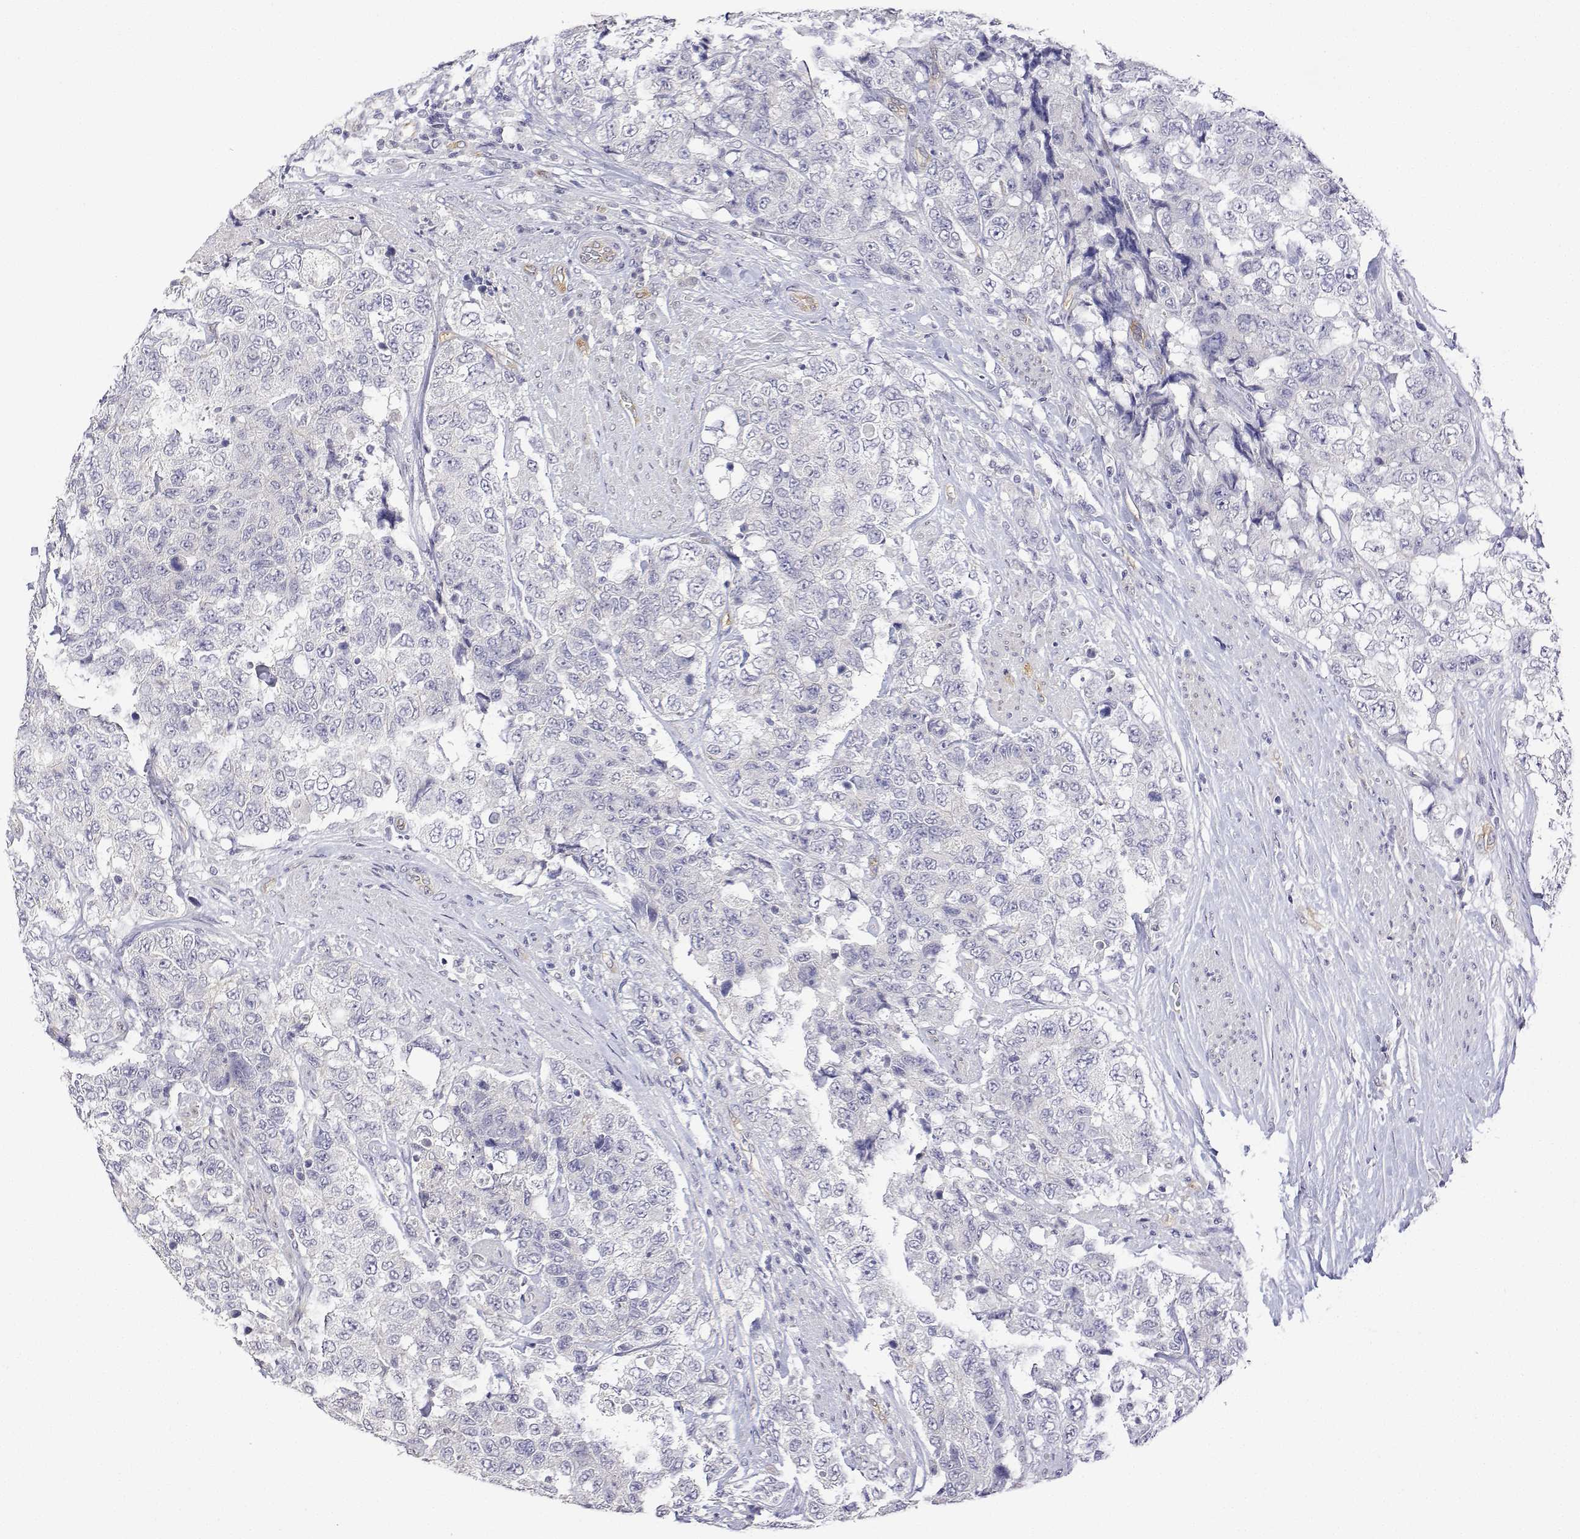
{"staining": {"intensity": "negative", "quantity": "none", "location": "none"}, "tissue": "urothelial cancer", "cell_type": "Tumor cells", "image_type": "cancer", "snomed": [{"axis": "morphology", "description": "Urothelial carcinoma, High grade"}, {"axis": "topography", "description": "Urinary bladder"}], "caption": "Immunohistochemical staining of high-grade urothelial carcinoma exhibits no significant expression in tumor cells.", "gene": "PLCB1", "patient": {"sex": "female", "age": 78}}